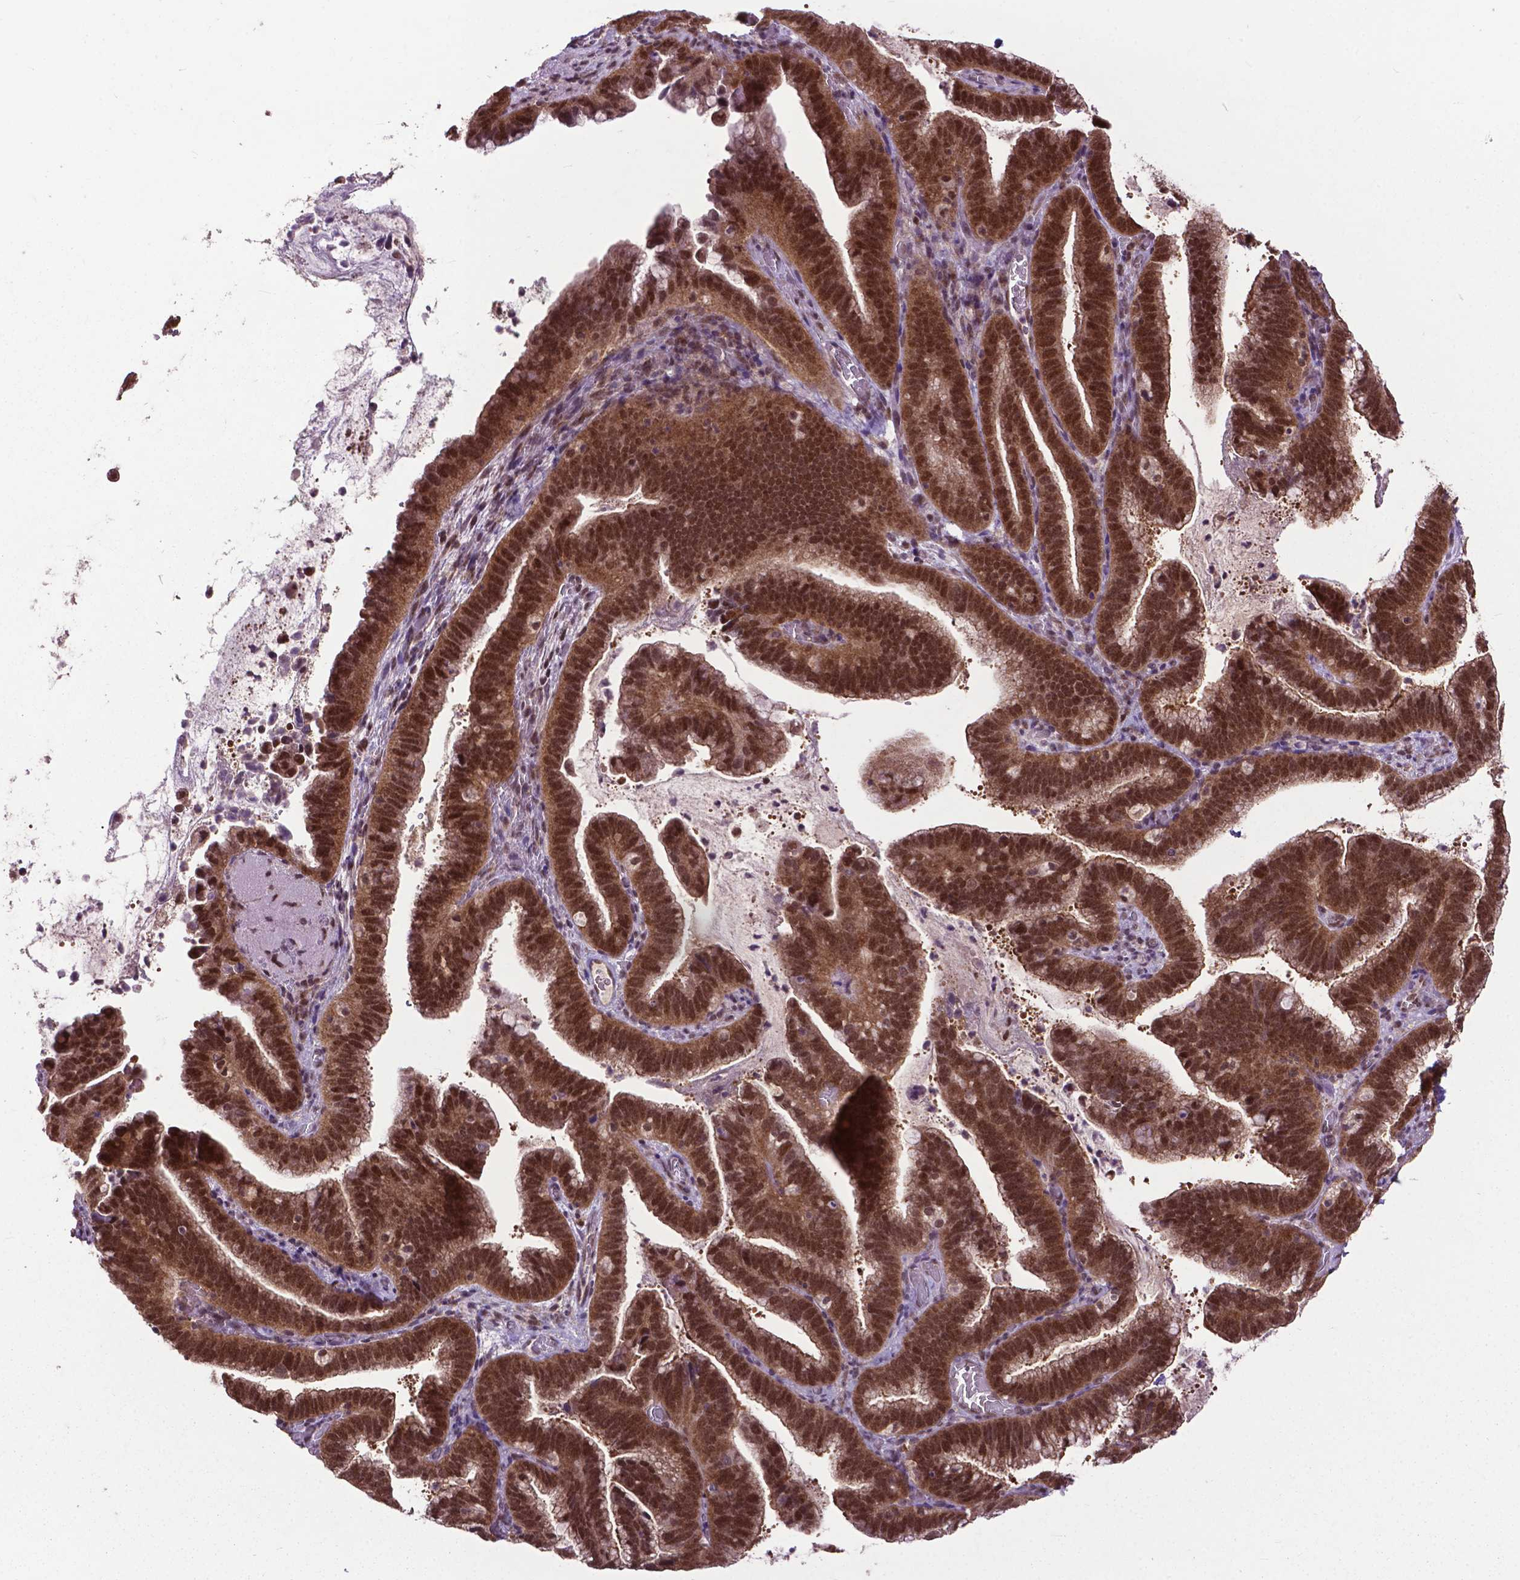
{"staining": {"intensity": "strong", "quantity": ">75%", "location": "cytoplasmic/membranous,nuclear"}, "tissue": "cervical cancer", "cell_type": "Tumor cells", "image_type": "cancer", "snomed": [{"axis": "morphology", "description": "Adenocarcinoma, NOS"}, {"axis": "topography", "description": "Cervix"}], "caption": "Immunohistochemical staining of human cervical adenocarcinoma reveals strong cytoplasmic/membranous and nuclear protein positivity in about >75% of tumor cells.", "gene": "FAF1", "patient": {"sex": "female", "age": 61}}